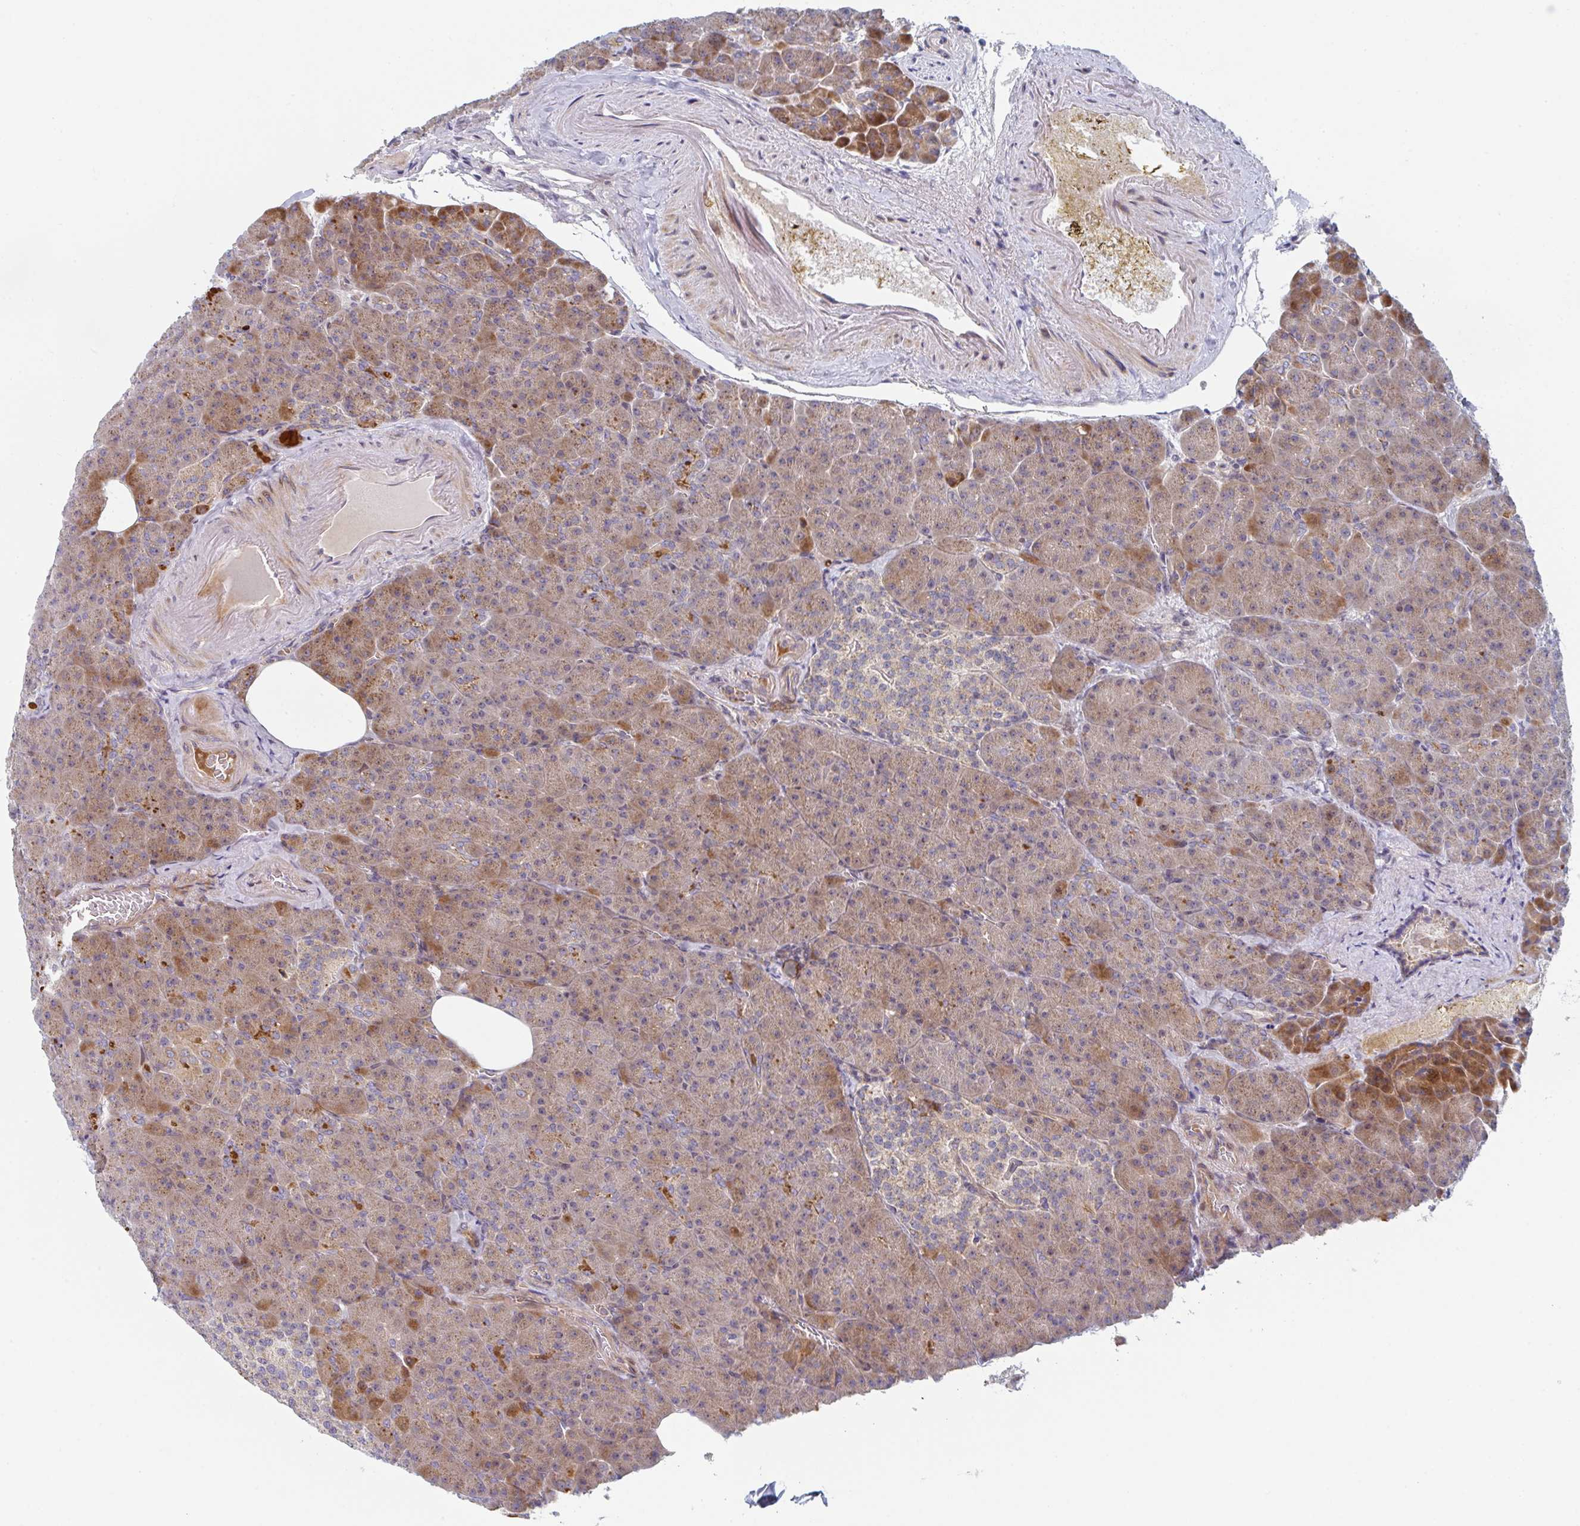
{"staining": {"intensity": "strong", "quantity": "25%-75%", "location": "cytoplasmic/membranous"}, "tissue": "pancreas", "cell_type": "Exocrine glandular cells", "image_type": "normal", "snomed": [{"axis": "morphology", "description": "Normal tissue, NOS"}, {"axis": "topography", "description": "Pancreas"}], "caption": "DAB (3,3'-diaminobenzidine) immunohistochemical staining of normal pancreas exhibits strong cytoplasmic/membranous protein positivity in approximately 25%-75% of exocrine glandular cells.", "gene": "ZNF644", "patient": {"sex": "female", "age": 74}}